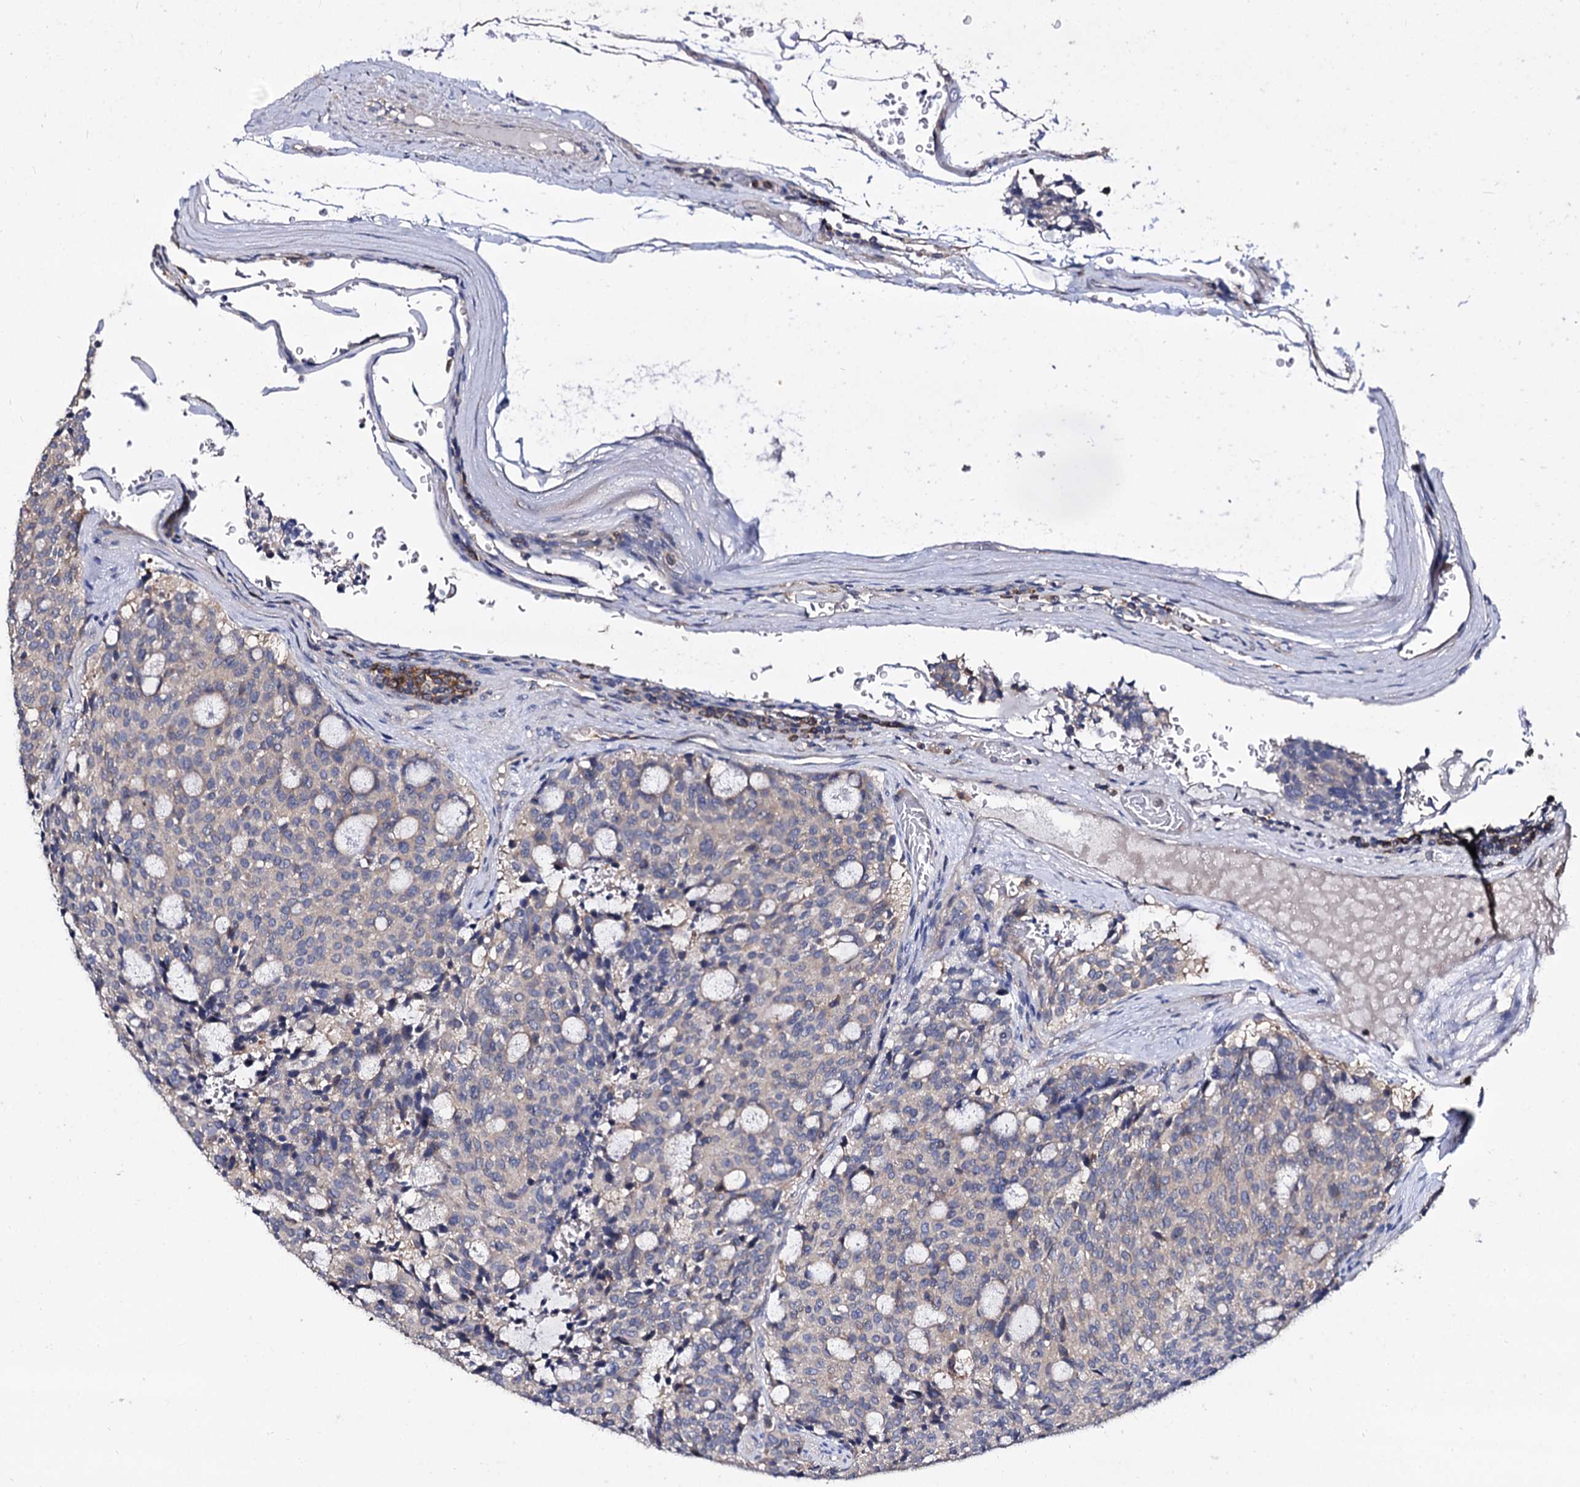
{"staining": {"intensity": "negative", "quantity": "none", "location": "none"}, "tissue": "carcinoid", "cell_type": "Tumor cells", "image_type": "cancer", "snomed": [{"axis": "morphology", "description": "Carcinoid, malignant, NOS"}, {"axis": "topography", "description": "Pancreas"}], "caption": "Human carcinoid stained for a protein using immunohistochemistry (IHC) demonstrates no staining in tumor cells.", "gene": "ANKRD13A", "patient": {"sex": "female", "age": 54}}